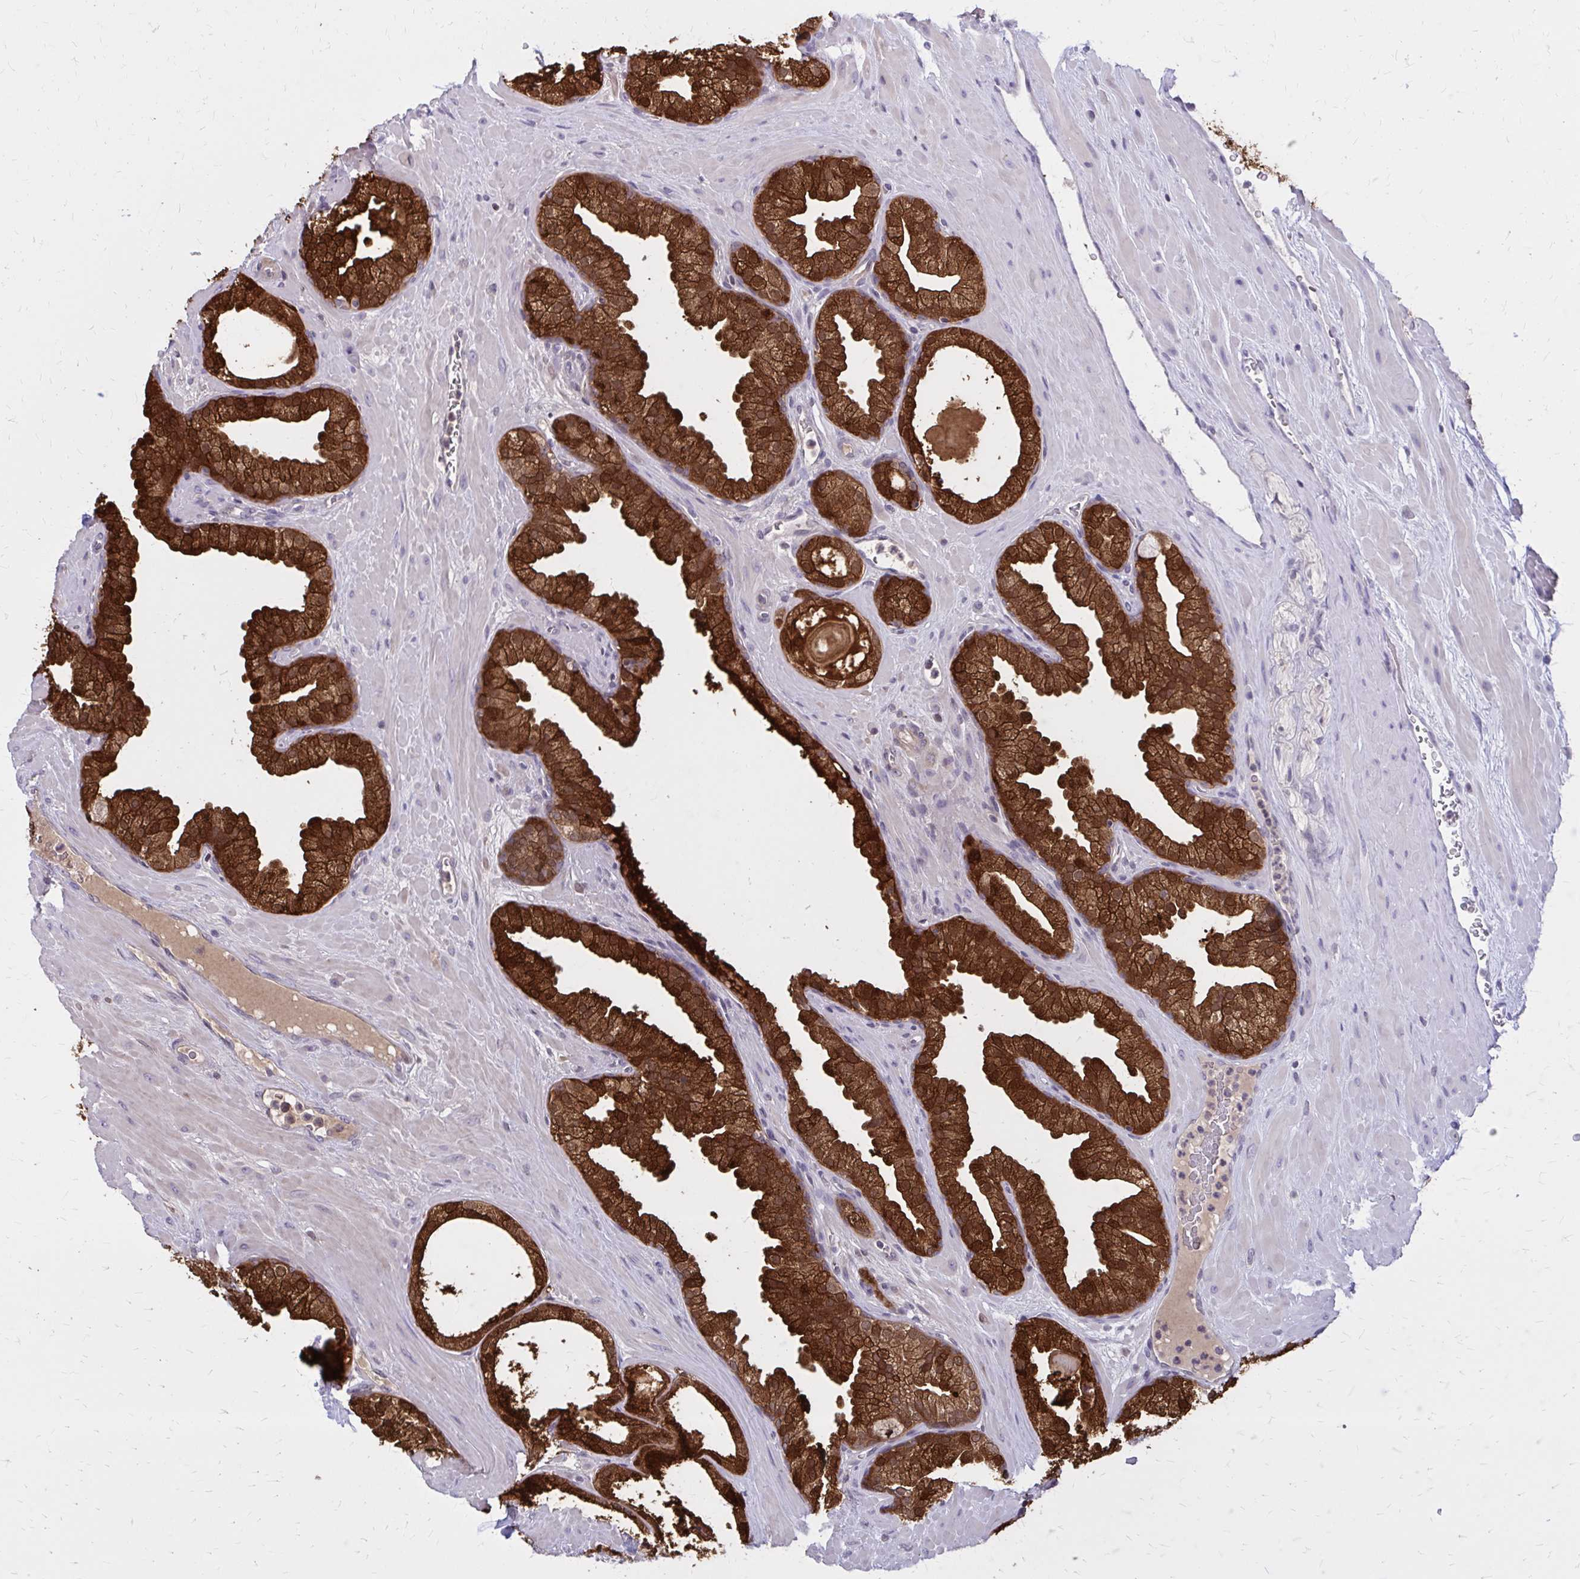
{"staining": {"intensity": "strong", "quantity": ">75%", "location": "cytoplasmic/membranous"}, "tissue": "prostate", "cell_type": "Glandular cells", "image_type": "normal", "snomed": [{"axis": "morphology", "description": "Normal tissue, NOS"}, {"axis": "topography", "description": "Prostate"}, {"axis": "topography", "description": "Peripheral nerve tissue"}], "caption": "Approximately >75% of glandular cells in unremarkable prostate display strong cytoplasmic/membranous protein expression as visualized by brown immunohistochemical staining.", "gene": "DBI", "patient": {"sex": "male", "age": 61}}